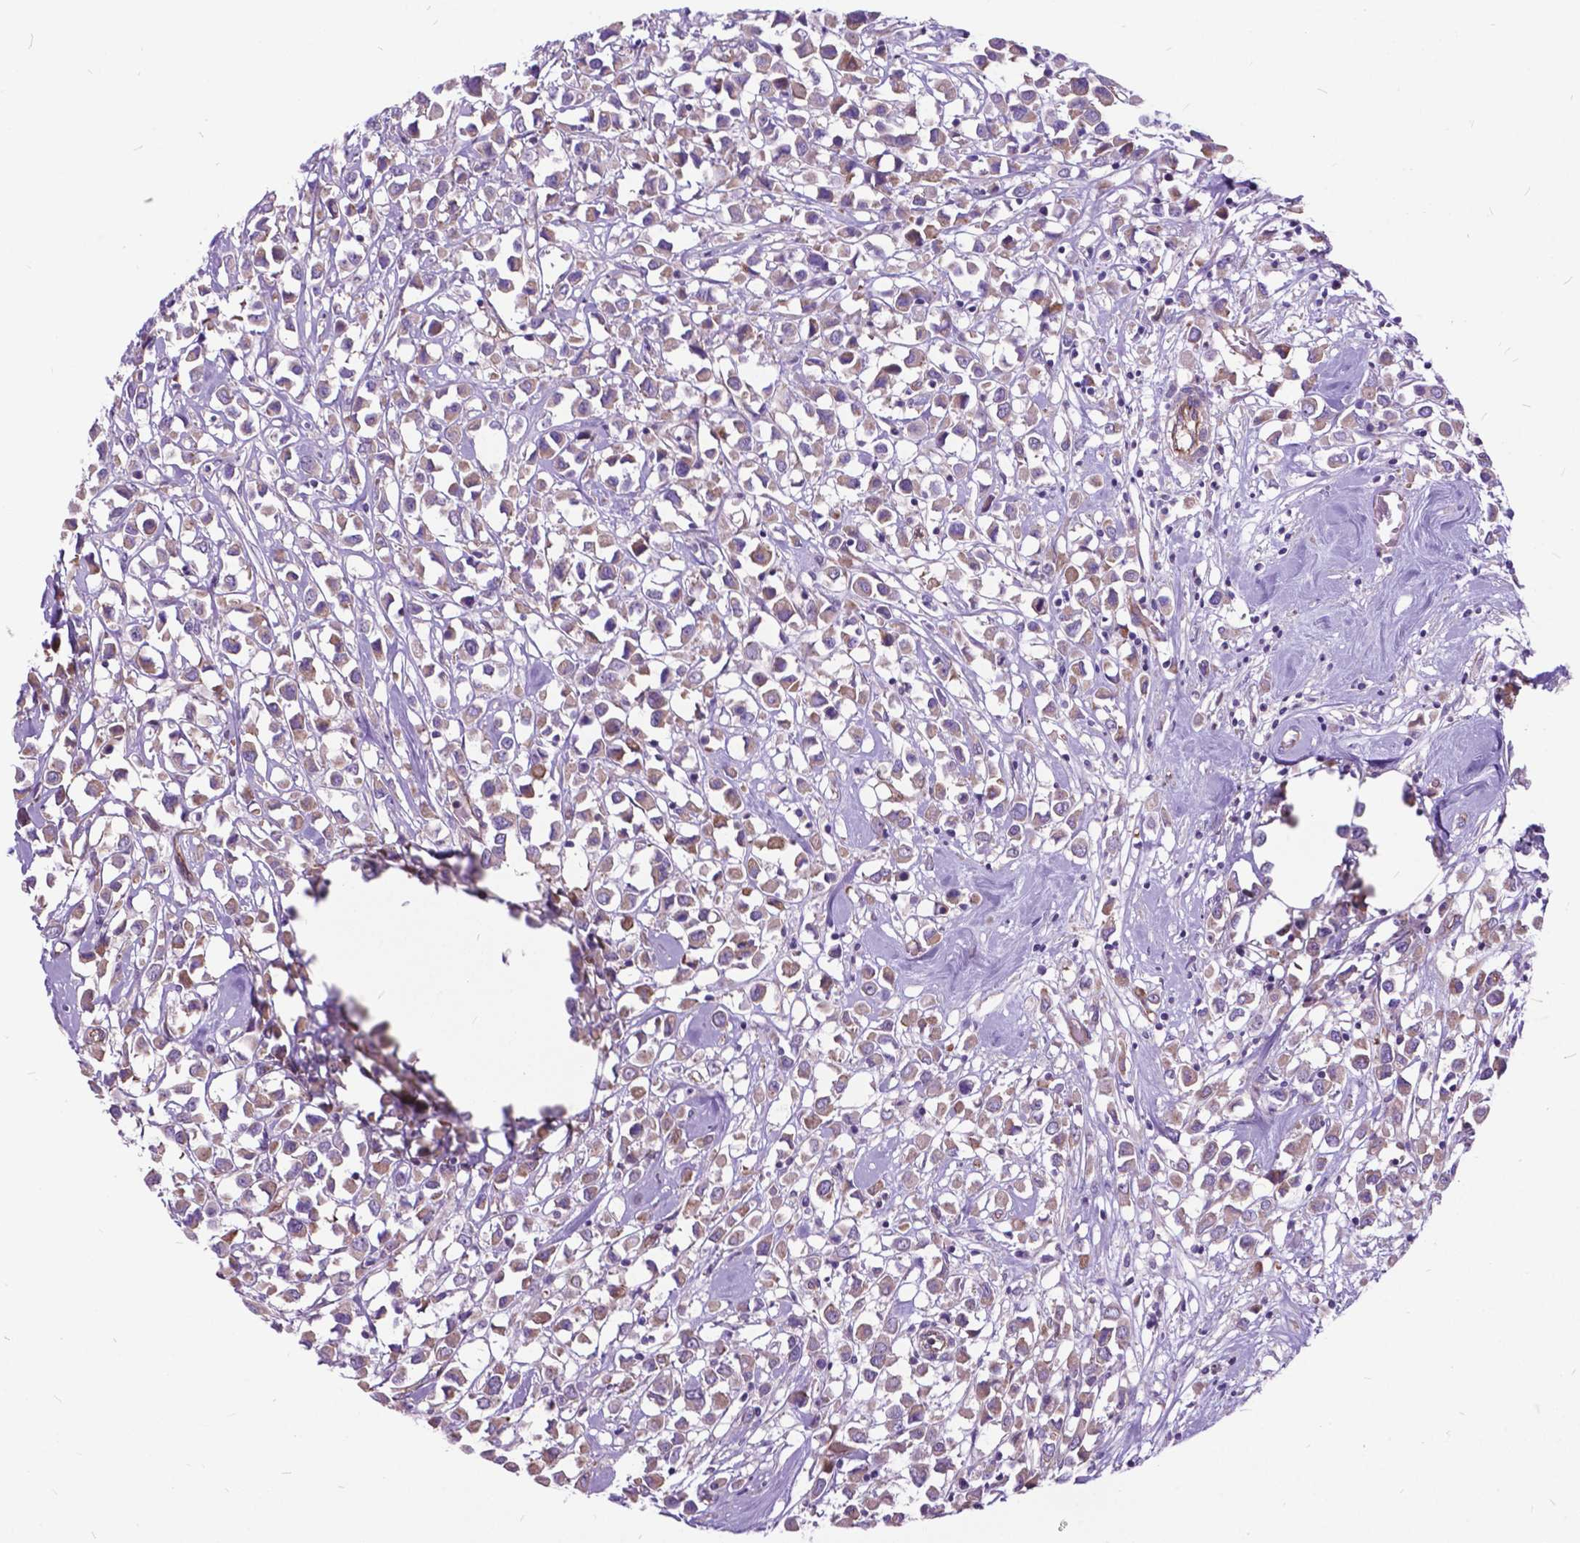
{"staining": {"intensity": "weak", "quantity": ">75%", "location": "cytoplasmic/membranous"}, "tissue": "breast cancer", "cell_type": "Tumor cells", "image_type": "cancer", "snomed": [{"axis": "morphology", "description": "Duct carcinoma"}, {"axis": "topography", "description": "Breast"}], "caption": "Breast cancer (infiltrating ductal carcinoma) stained with a brown dye demonstrates weak cytoplasmic/membranous positive positivity in about >75% of tumor cells.", "gene": "FLT4", "patient": {"sex": "female", "age": 61}}